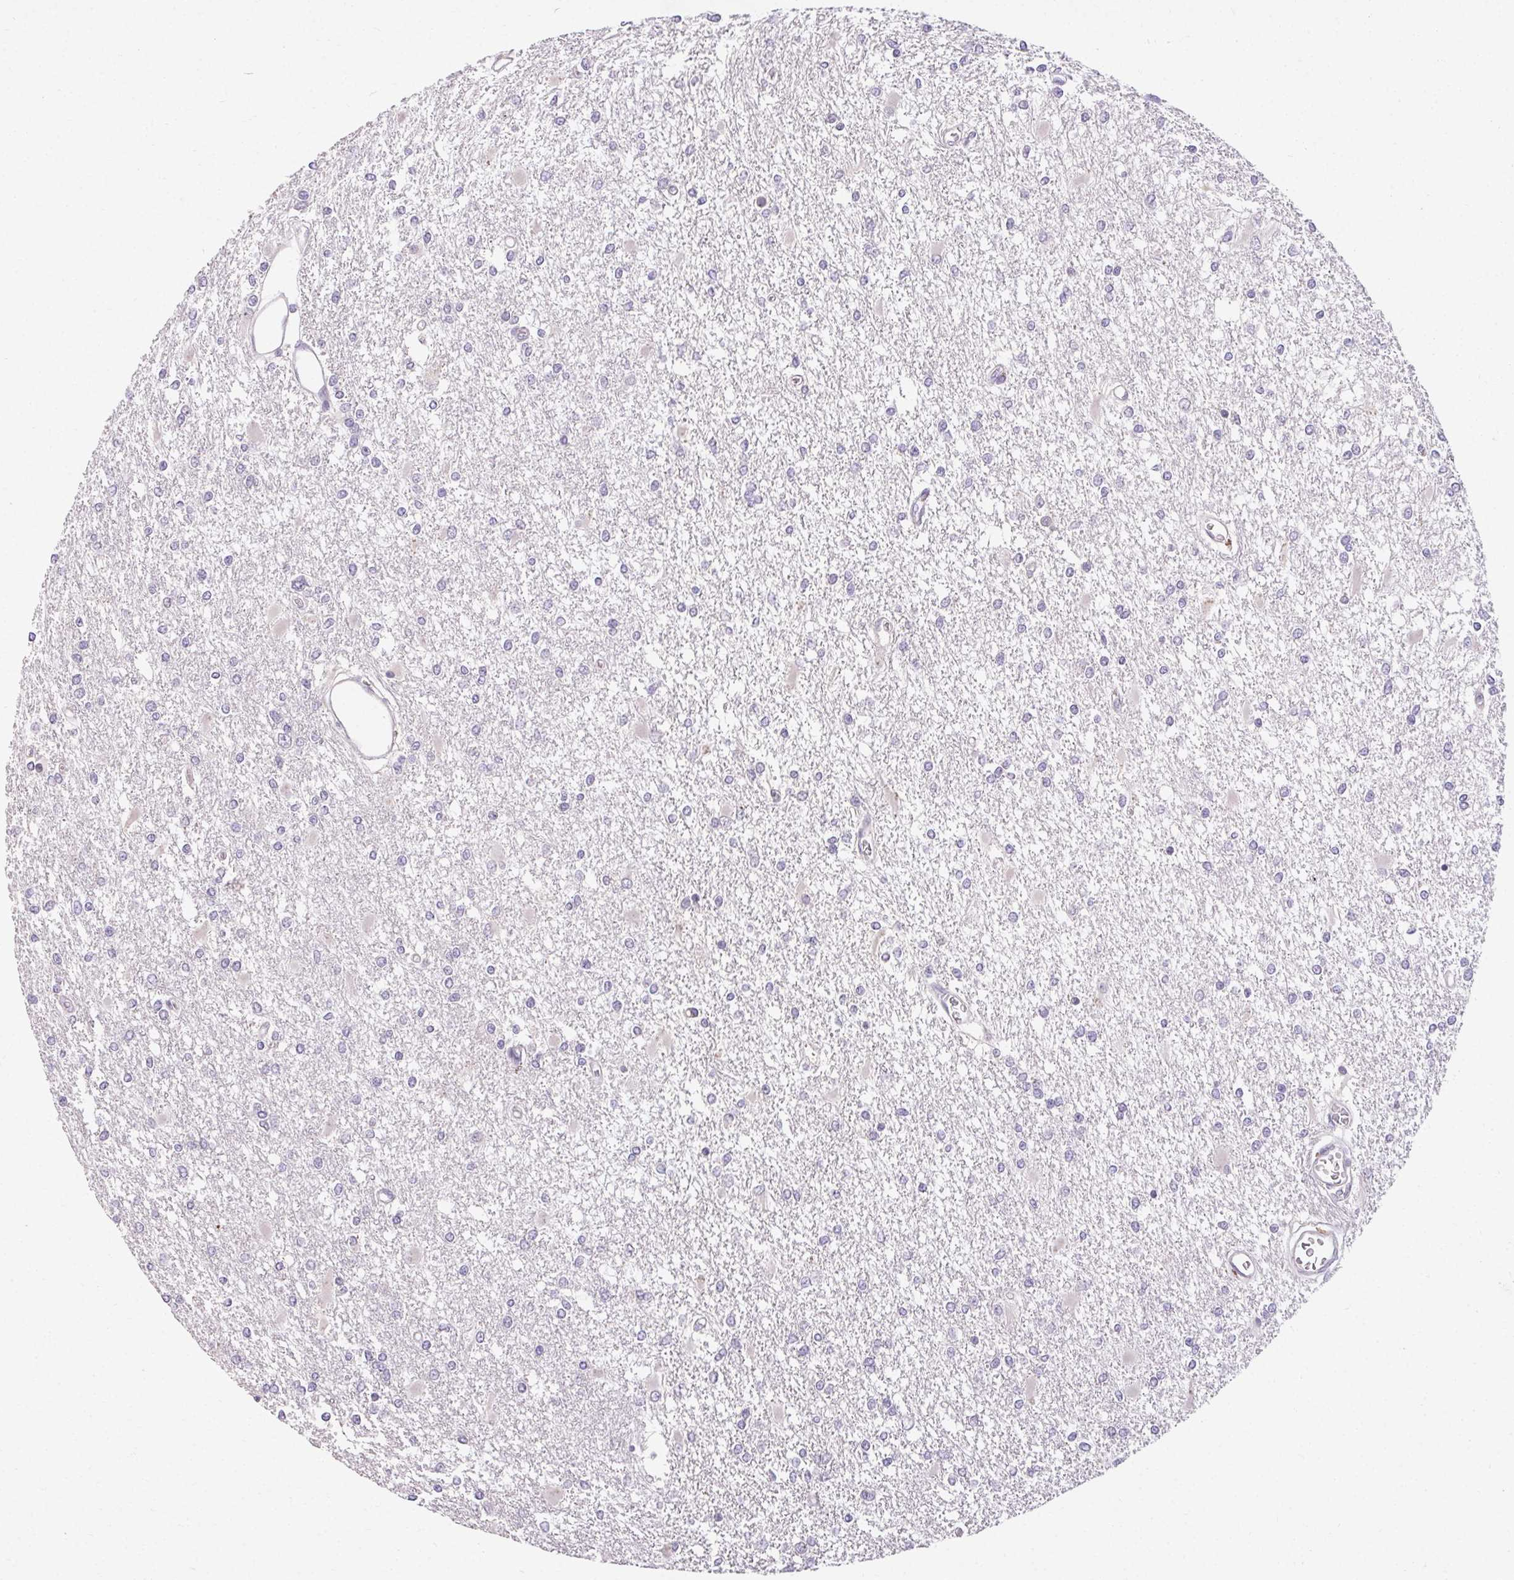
{"staining": {"intensity": "negative", "quantity": "none", "location": "none"}, "tissue": "glioma", "cell_type": "Tumor cells", "image_type": "cancer", "snomed": [{"axis": "morphology", "description": "Glioma, malignant, High grade"}, {"axis": "topography", "description": "Cerebral cortex"}], "caption": "The histopathology image exhibits no significant staining in tumor cells of malignant high-grade glioma.", "gene": "TMEM52B", "patient": {"sex": "male", "age": 79}}